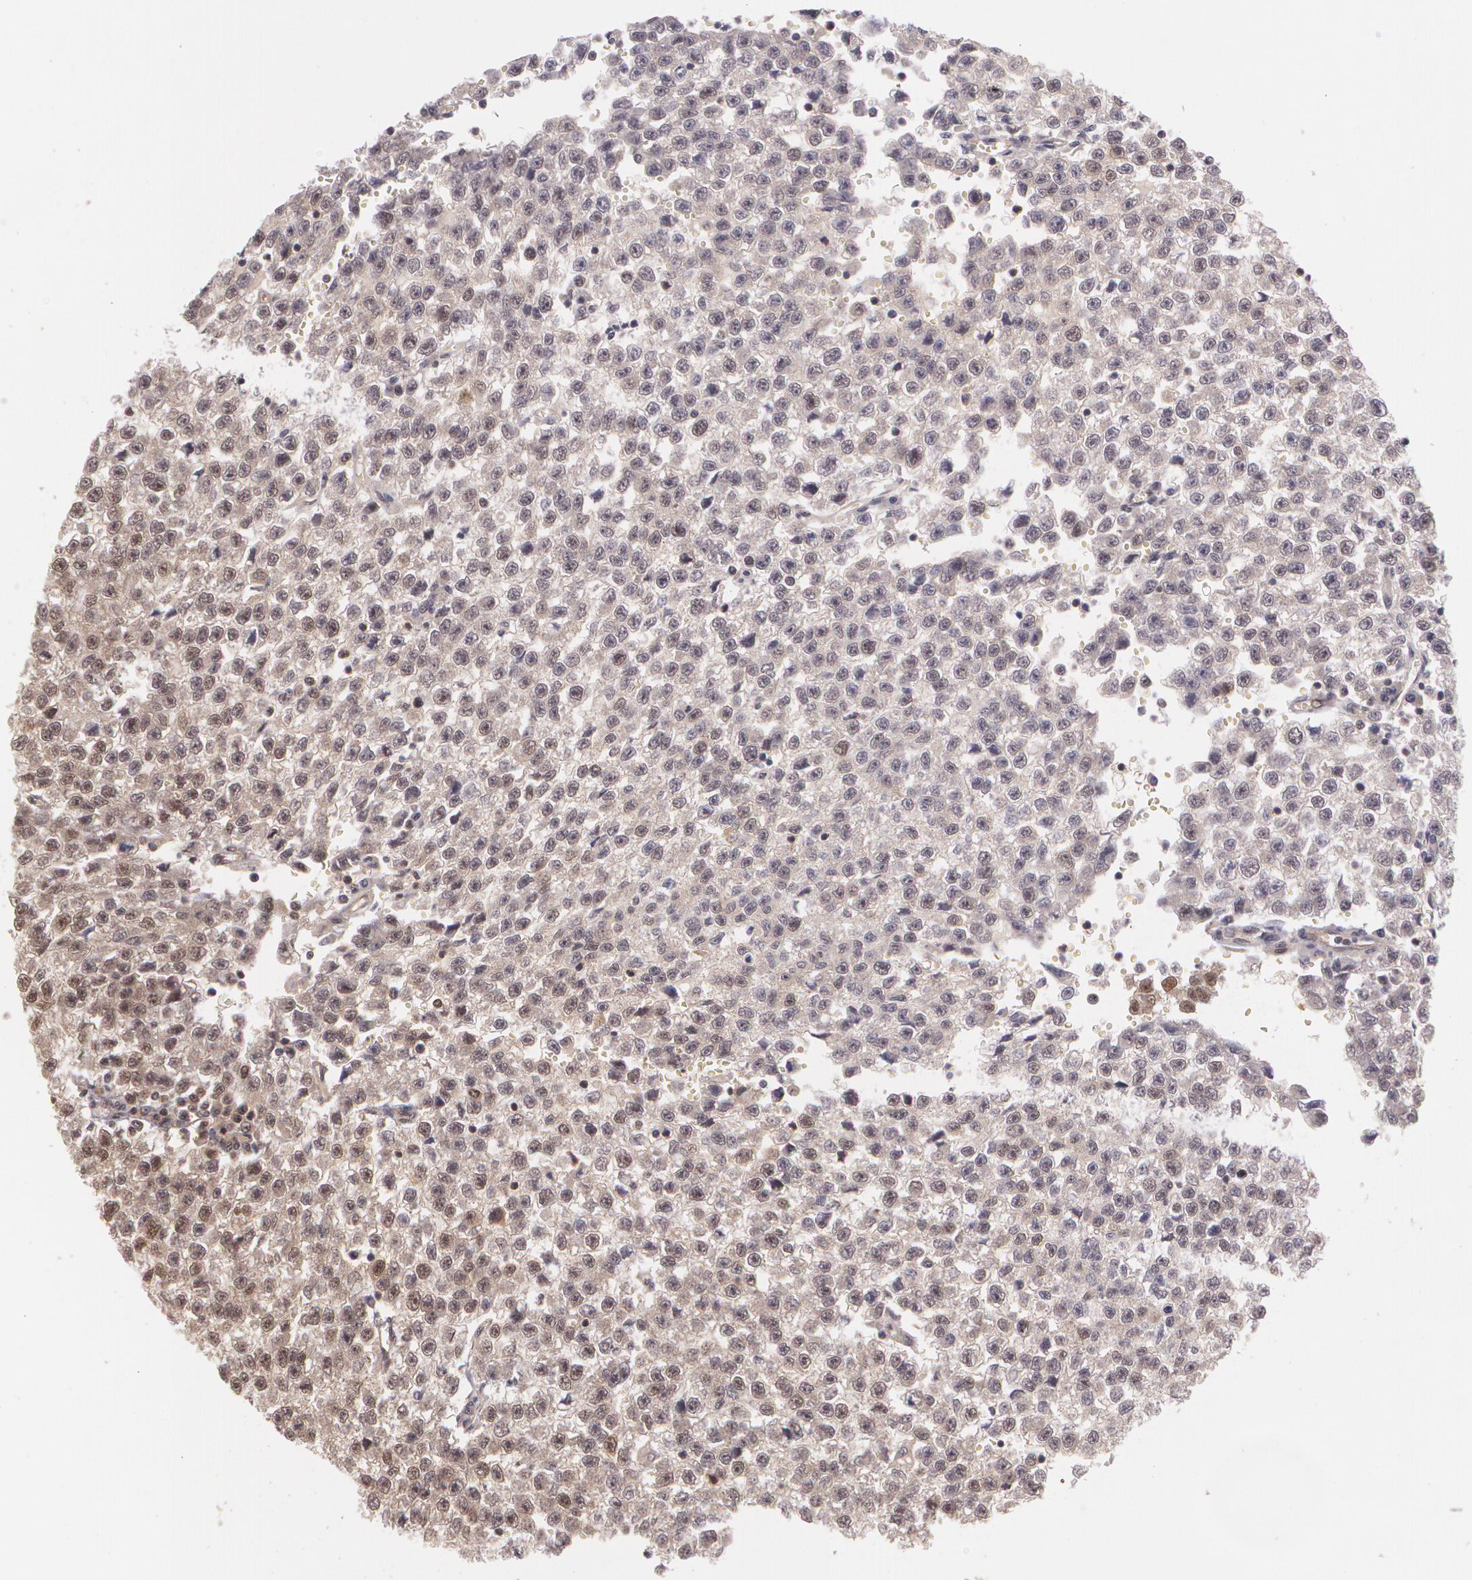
{"staining": {"intensity": "moderate", "quantity": "25%-75%", "location": "cytoplasmic/membranous,nuclear"}, "tissue": "testis cancer", "cell_type": "Tumor cells", "image_type": "cancer", "snomed": [{"axis": "morphology", "description": "Seminoma, NOS"}, {"axis": "topography", "description": "Testis"}], "caption": "A micrograph of human testis seminoma stained for a protein exhibits moderate cytoplasmic/membranous and nuclear brown staining in tumor cells.", "gene": "CUL2", "patient": {"sex": "male", "age": 35}}